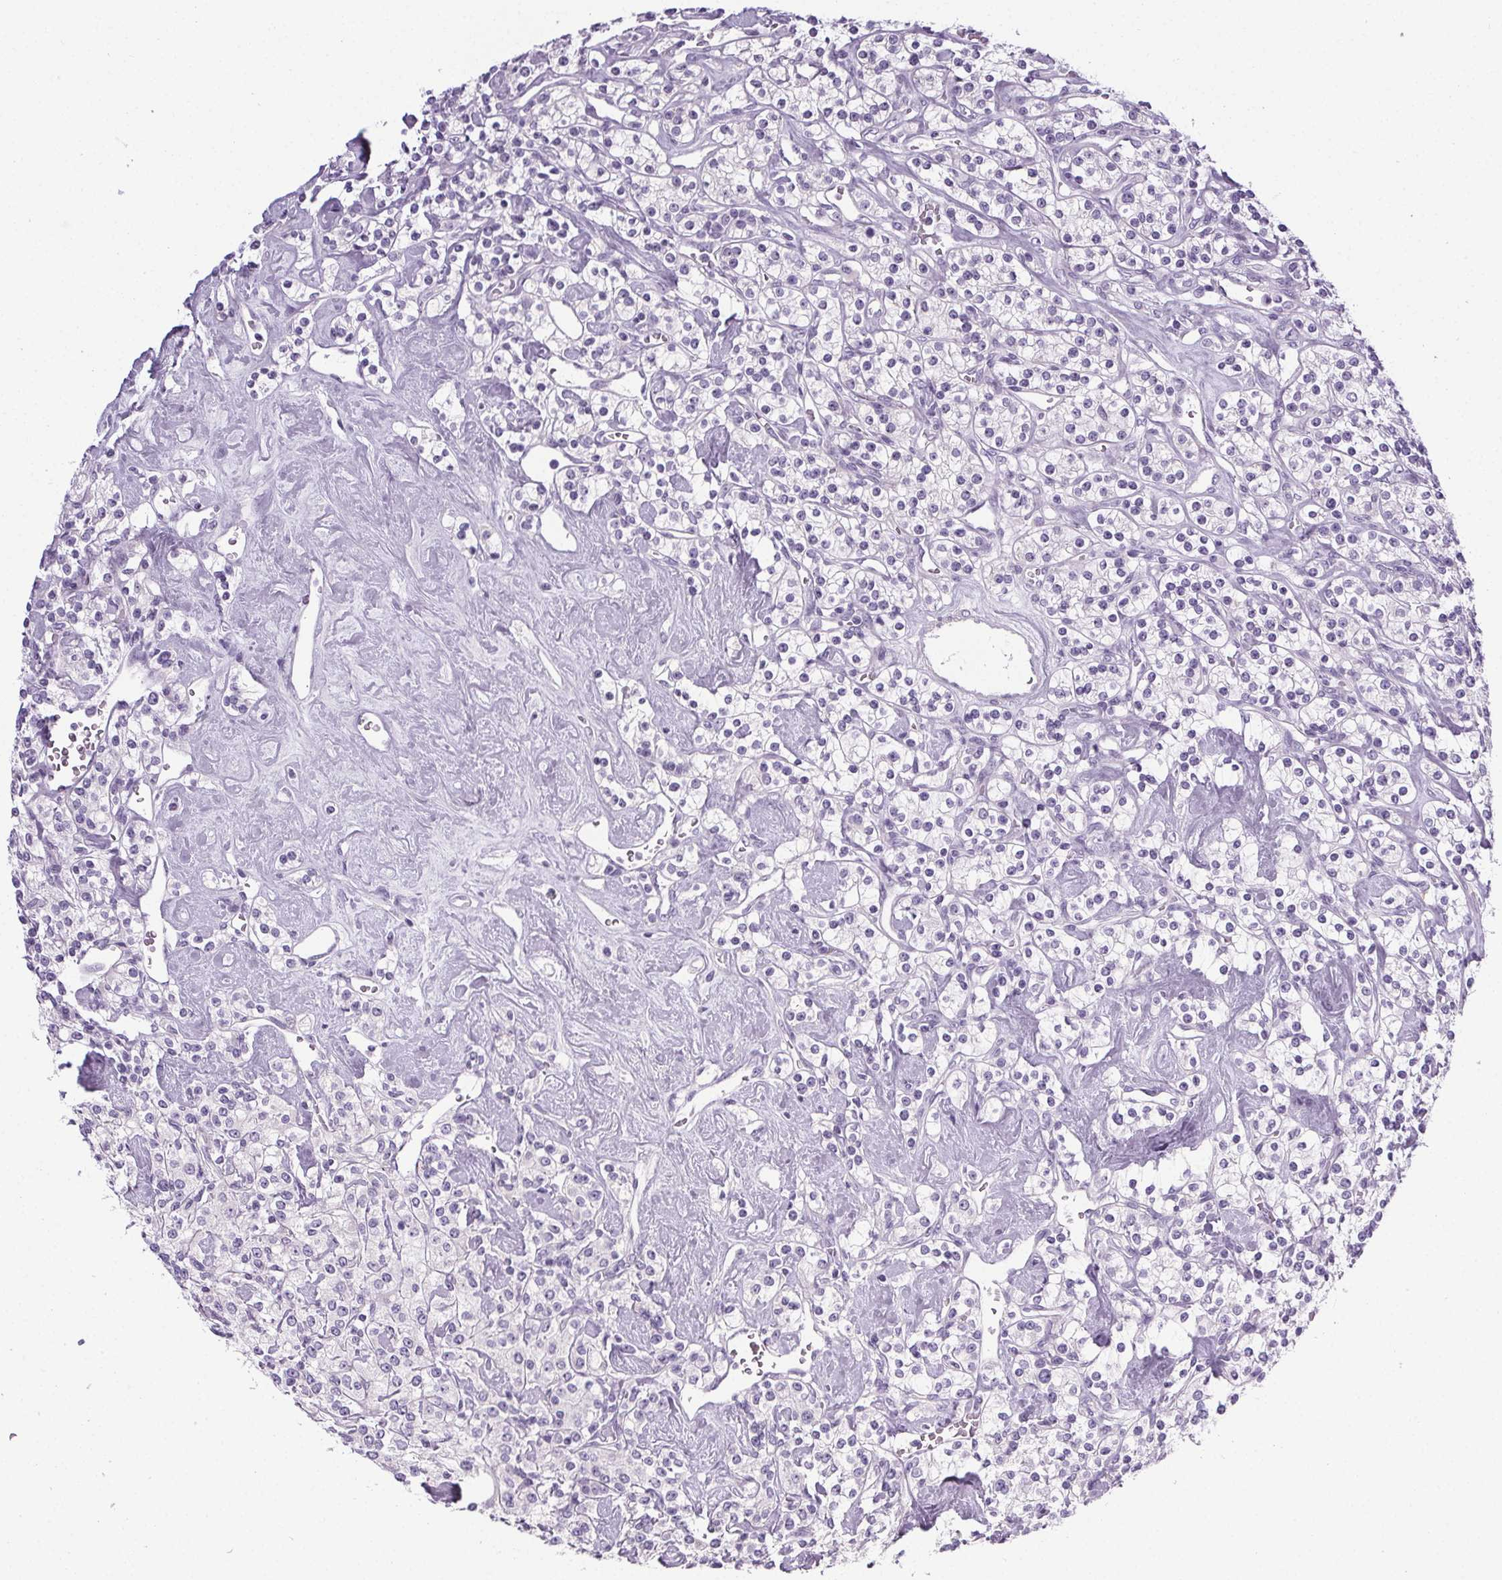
{"staining": {"intensity": "negative", "quantity": "none", "location": "none"}, "tissue": "renal cancer", "cell_type": "Tumor cells", "image_type": "cancer", "snomed": [{"axis": "morphology", "description": "Adenocarcinoma, NOS"}, {"axis": "topography", "description": "Kidney"}], "caption": "This is an IHC histopathology image of renal cancer. There is no expression in tumor cells.", "gene": "ELAVL2", "patient": {"sex": "male", "age": 77}}